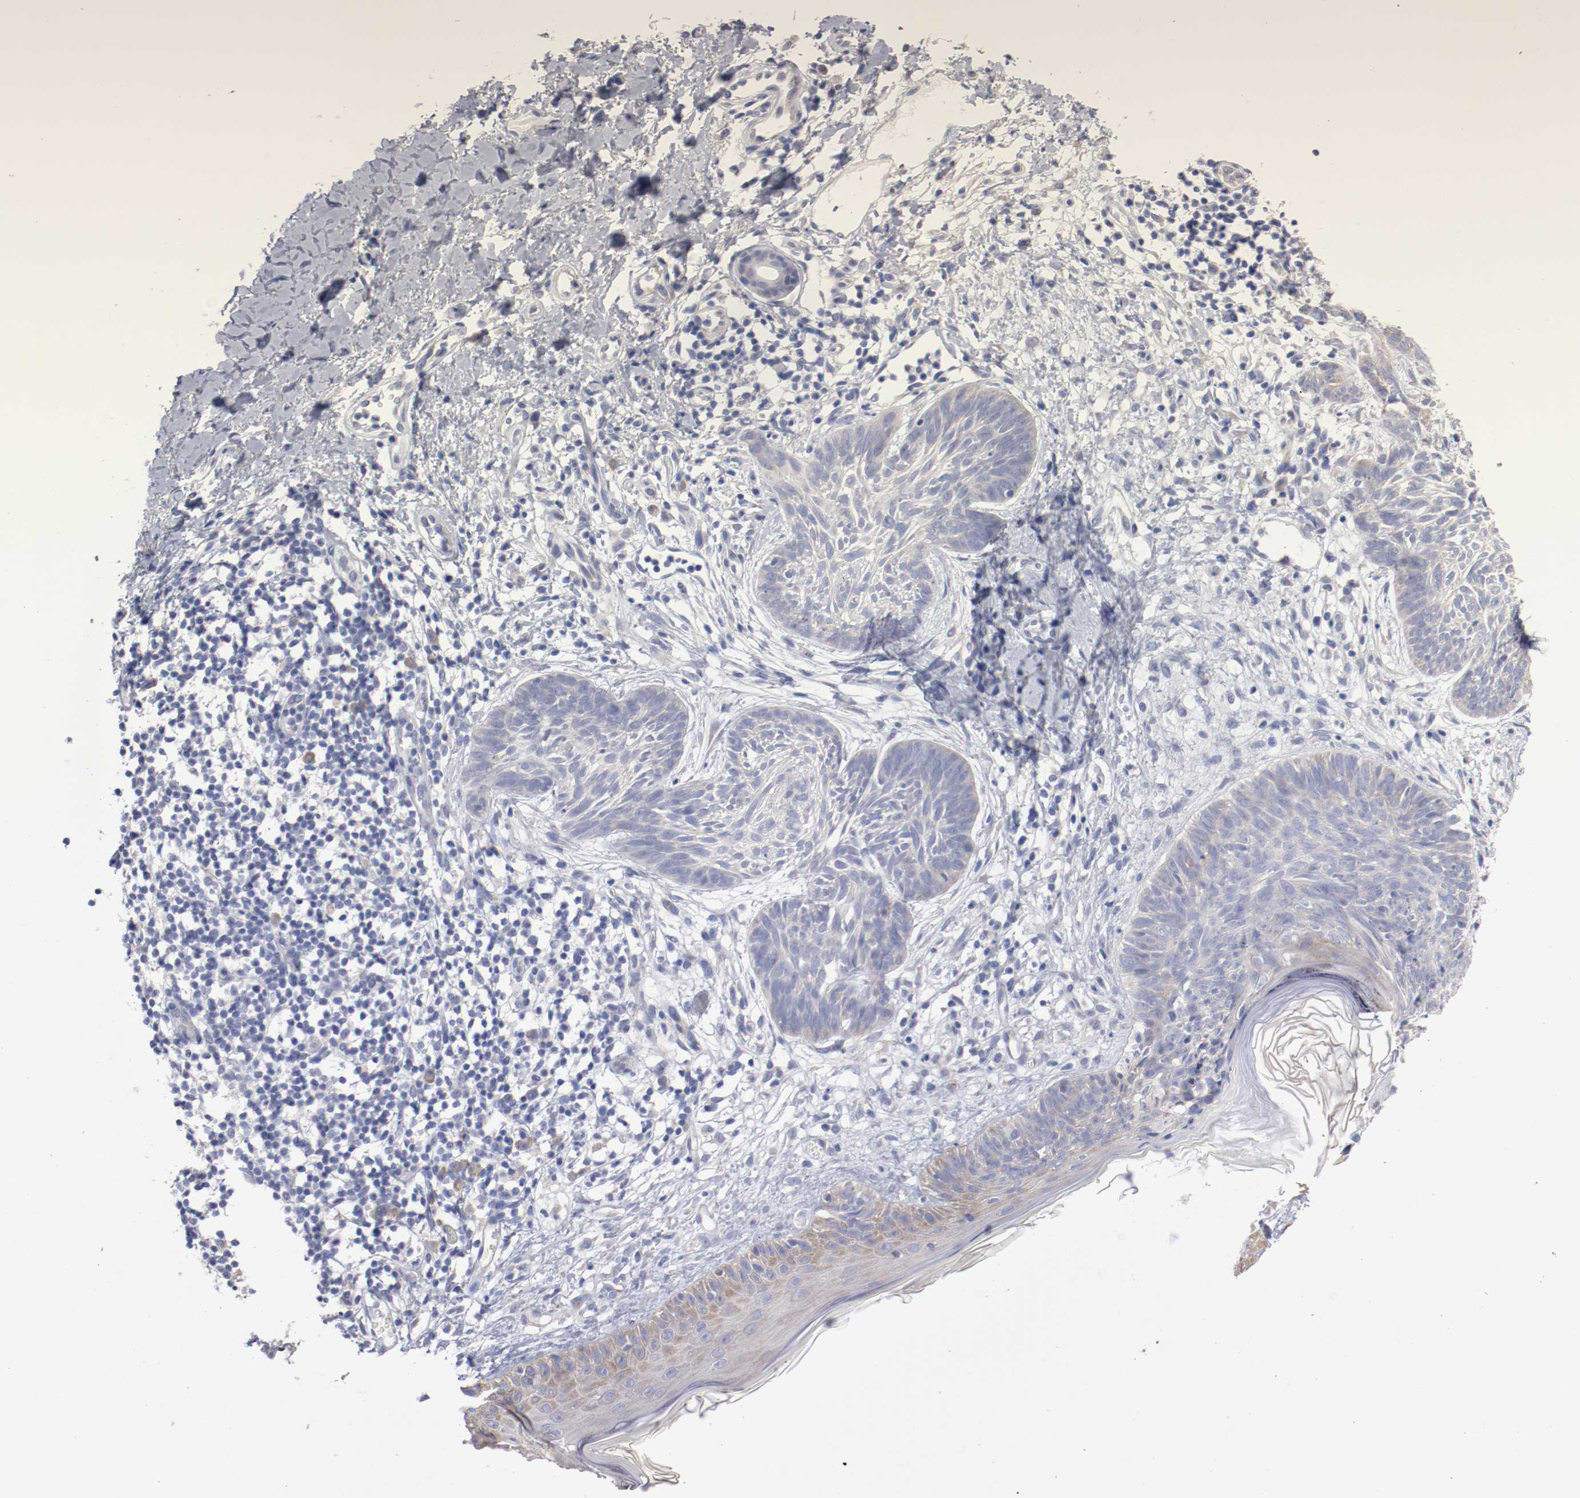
{"staining": {"intensity": "weak", "quantity": "<25%", "location": "cytoplasmic/membranous"}, "tissue": "skin cancer", "cell_type": "Tumor cells", "image_type": "cancer", "snomed": [{"axis": "morphology", "description": "Normal tissue, NOS"}, {"axis": "morphology", "description": "Basal cell carcinoma"}, {"axis": "topography", "description": "Skin"}], "caption": "Immunohistochemistry (IHC) of human basal cell carcinoma (skin) shows no staining in tumor cells.", "gene": "CPE", "patient": {"sex": "male", "age": 71}}